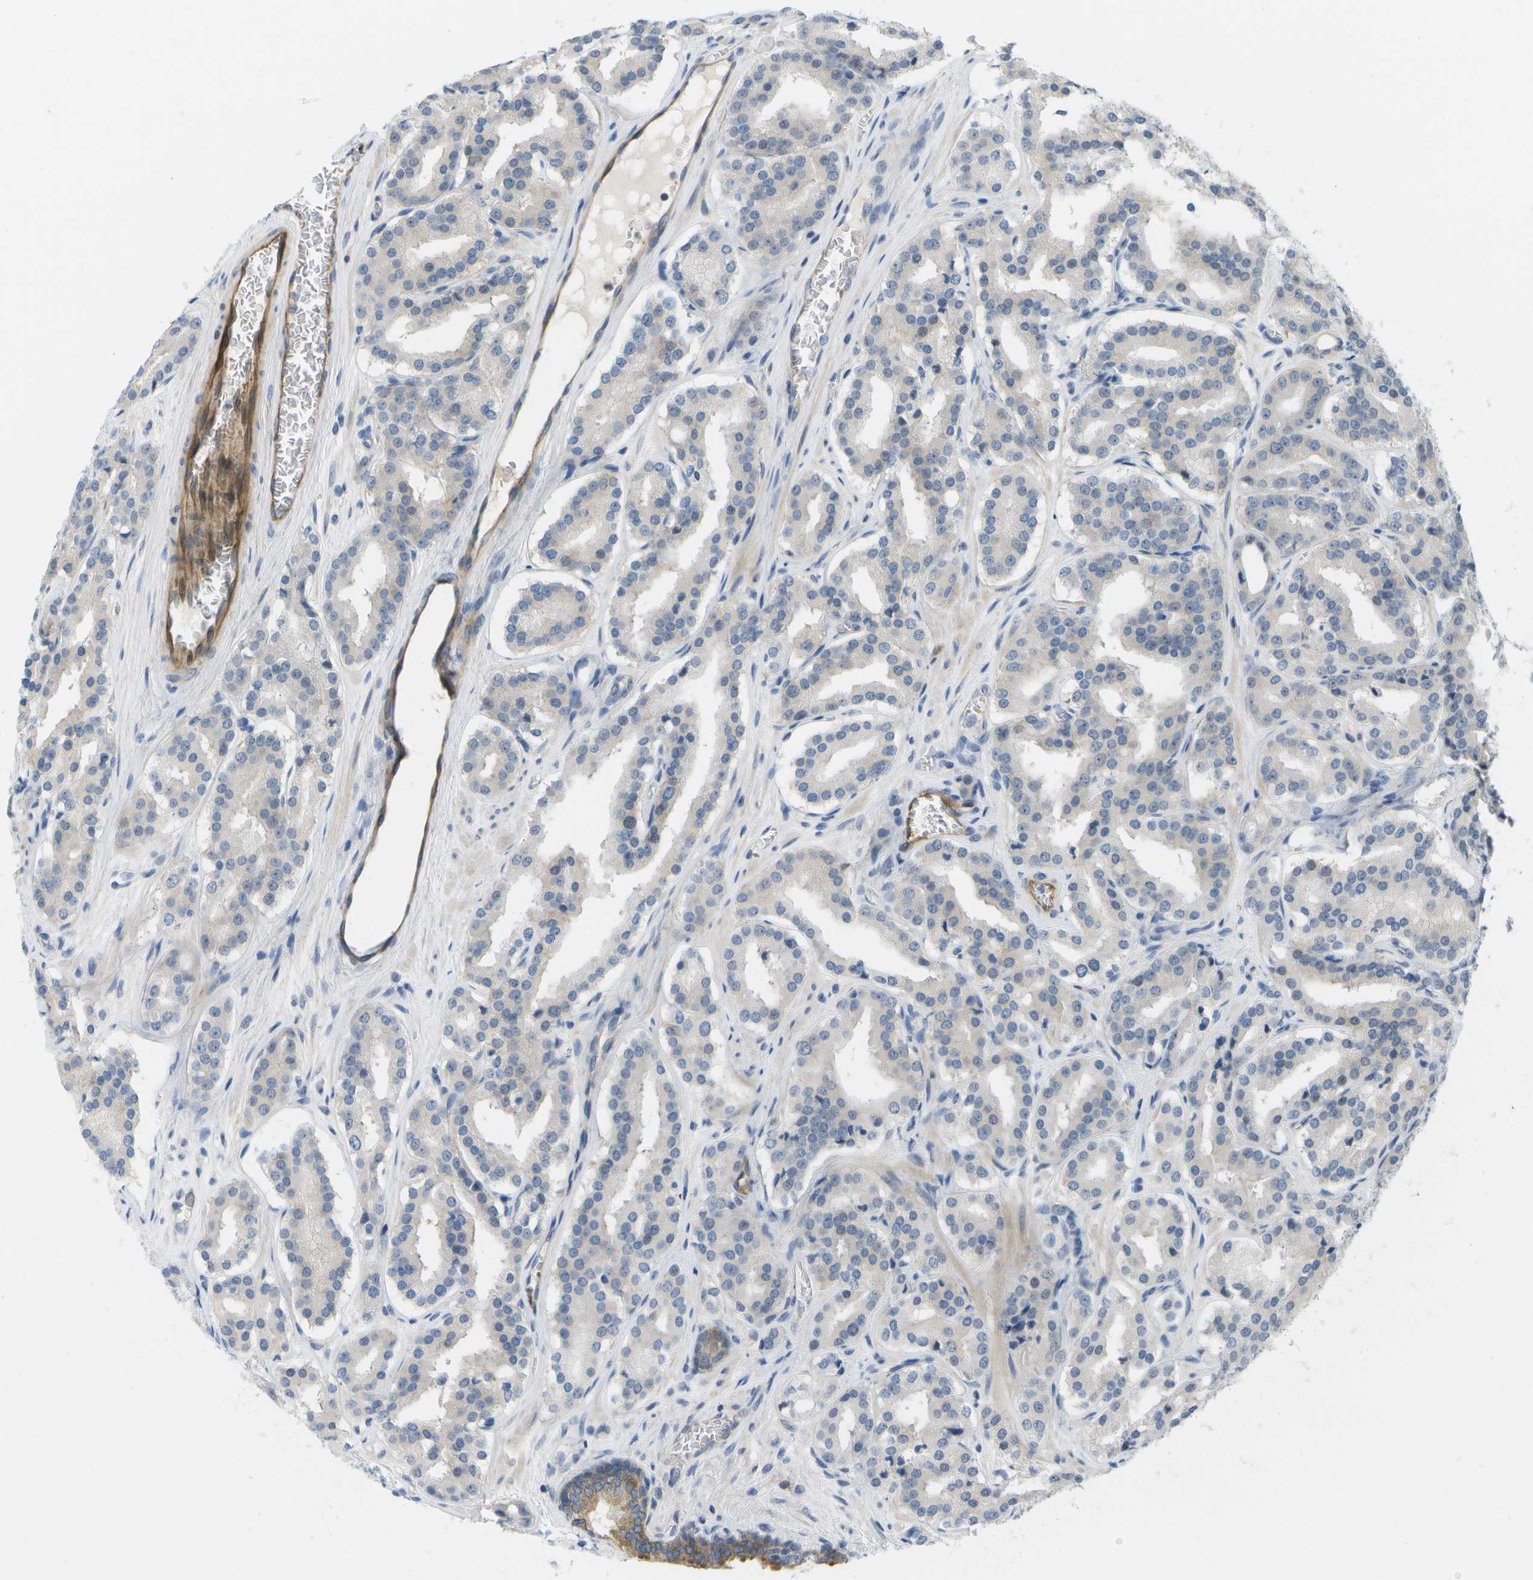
{"staining": {"intensity": "negative", "quantity": "none", "location": "none"}, "tissue": "prostate cancer", "cell_type": "Tumor cells", "image_type": "cancer", "snomed": [{"axis": "morphology", "description": "Adenocarcinoma, High grade"}, {"axis": "topography", "description": "Prostate"}], "caption": "An image of prostate cancer stained for a protein displays no brown staining in tumor cells. (Immunohistochemistry, brightfield microscopy, high magnification).", "gene": "MARCHF8", "patient": {"sex": "male", "age": 60}}